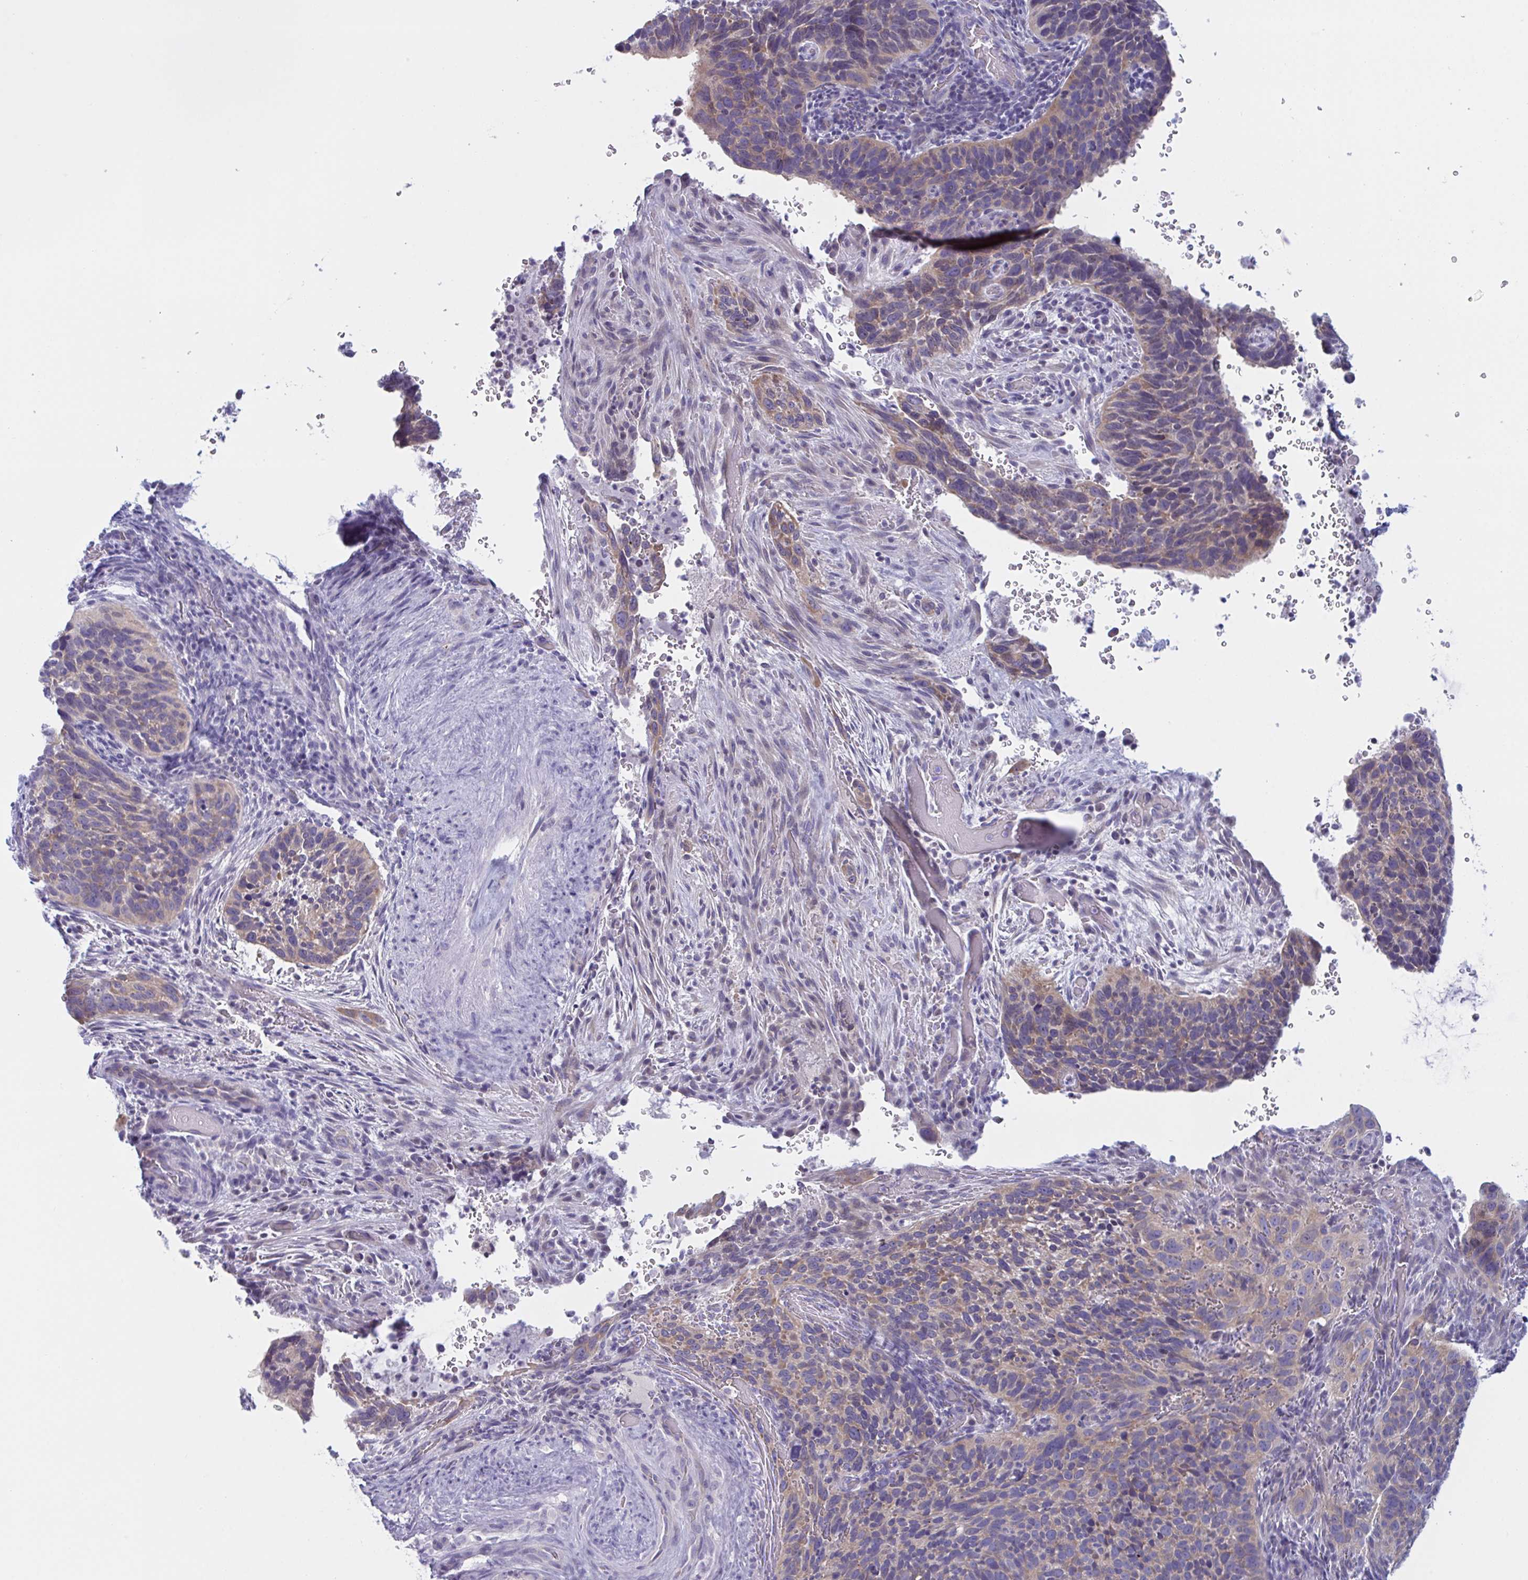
{"staining": {"intensity": "weak", "quantity": "25%-75%", "location": "cytoplasmic/membranous"}, "tissue": "cervical cancer", "cell_type": "Tumor cells", "image_type": "cancer", "snomed": [{"axis": "morphology", "description": "Squamous cell carcinoma, NOS"}, {"axis": "topography", "description": "Cervix"}], "caption": "Tumor cells reveal low levels of weak cytoplasmic/membranous expression in about 25%-75% of cells in human cervical squamous cell carcinoma.", "gene": "NAA30", "patient": {"sex": "female", "age": 51}}